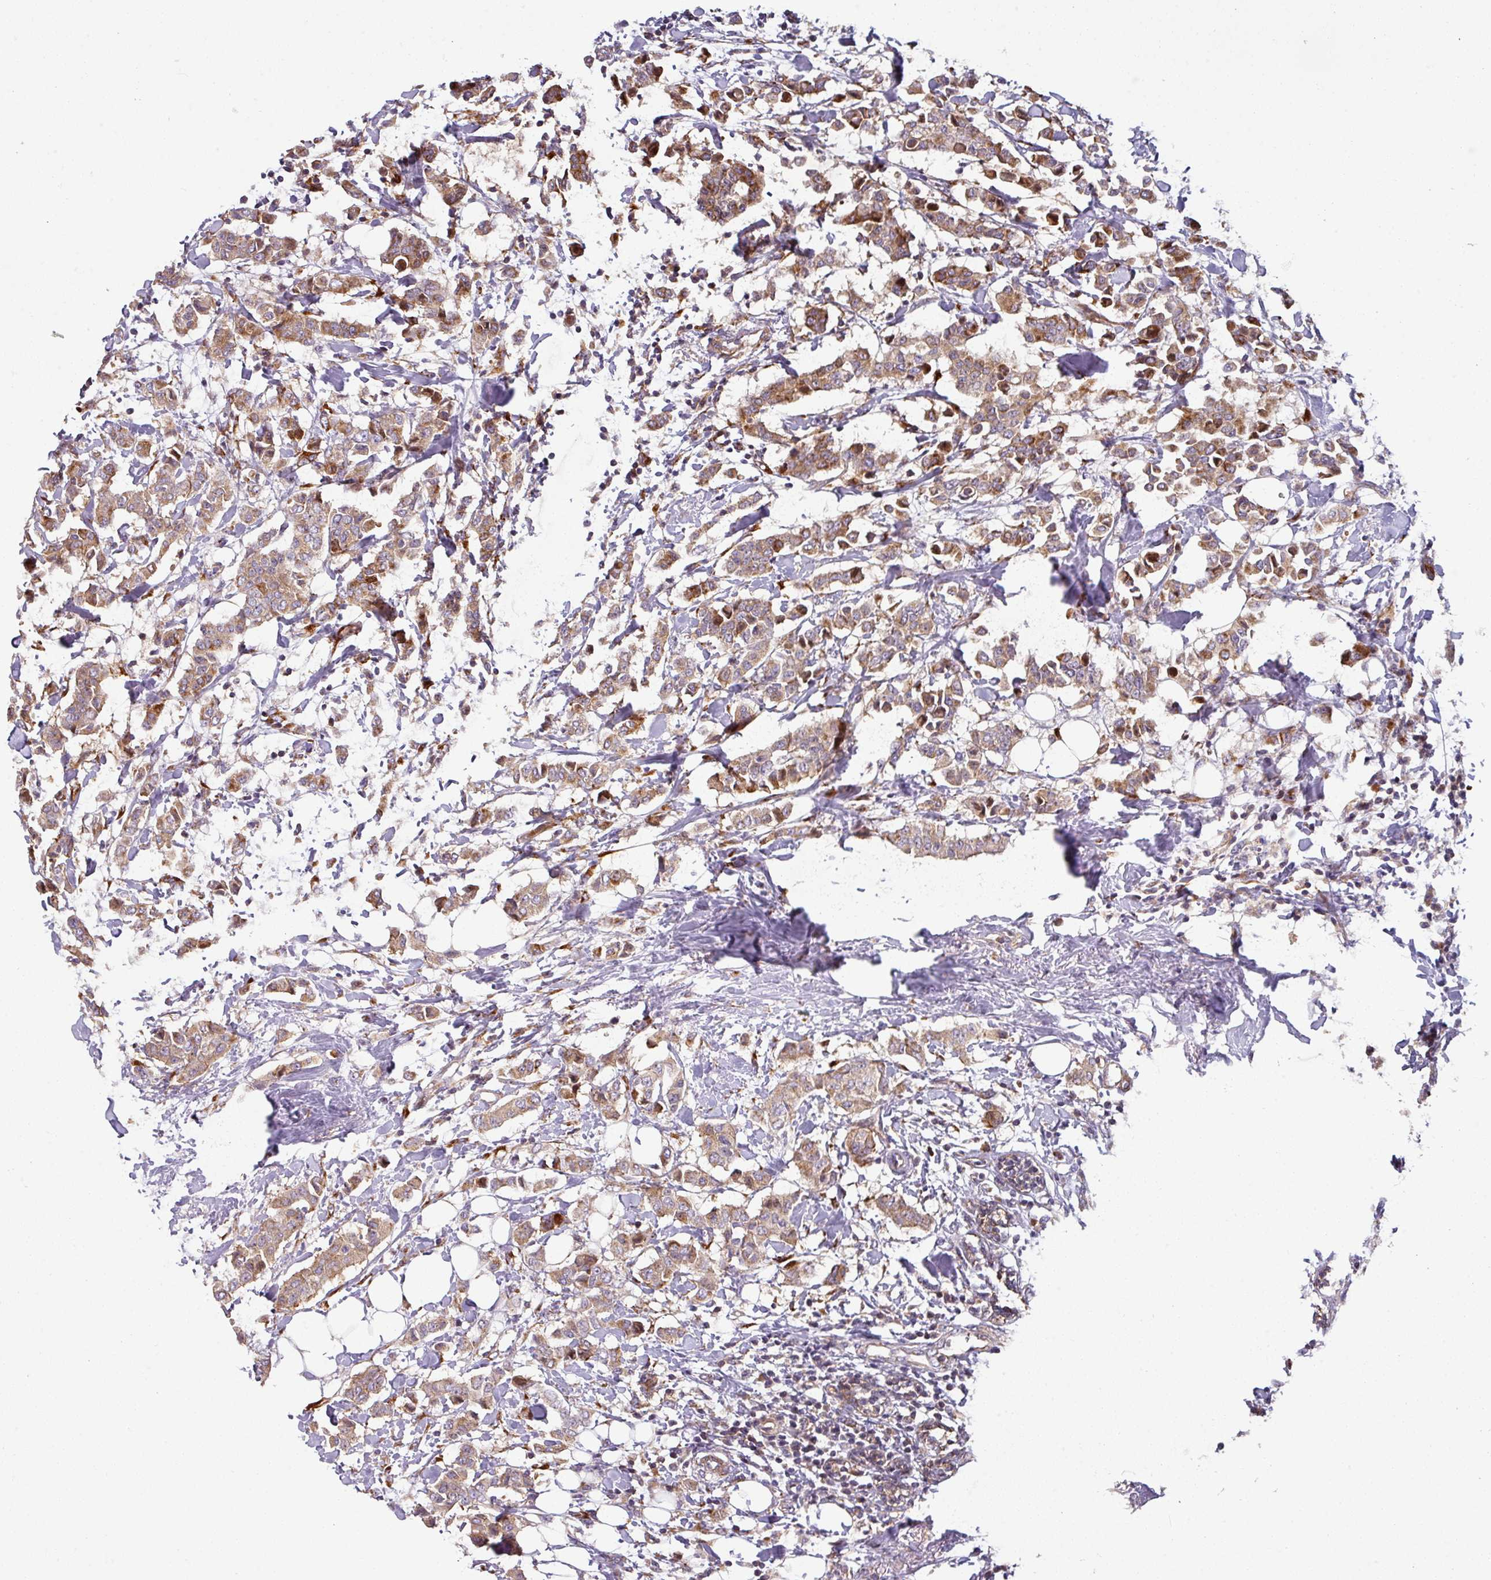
{"staining": {"intensity": "moderate", "quantity": ">75%", "location": "cytoplasmic/membranous"}, "tissue": "breast cancer", "cell_type": "Tumor cells", "image_type": "cancer", "snomed": [{"axis": "morphology", "description": "Duct carcinoma"}, {"axis": "topography", "description": "Breast"}], "caption": "A histopathology image showing moderate cytoplasmic/membranous staining in approximately >75% of tumor cells in breast cancer, as visualized by brown immunohistochemical staining.", "gene": "CASP2", "patient": {"sex": "female", "age": 40}}